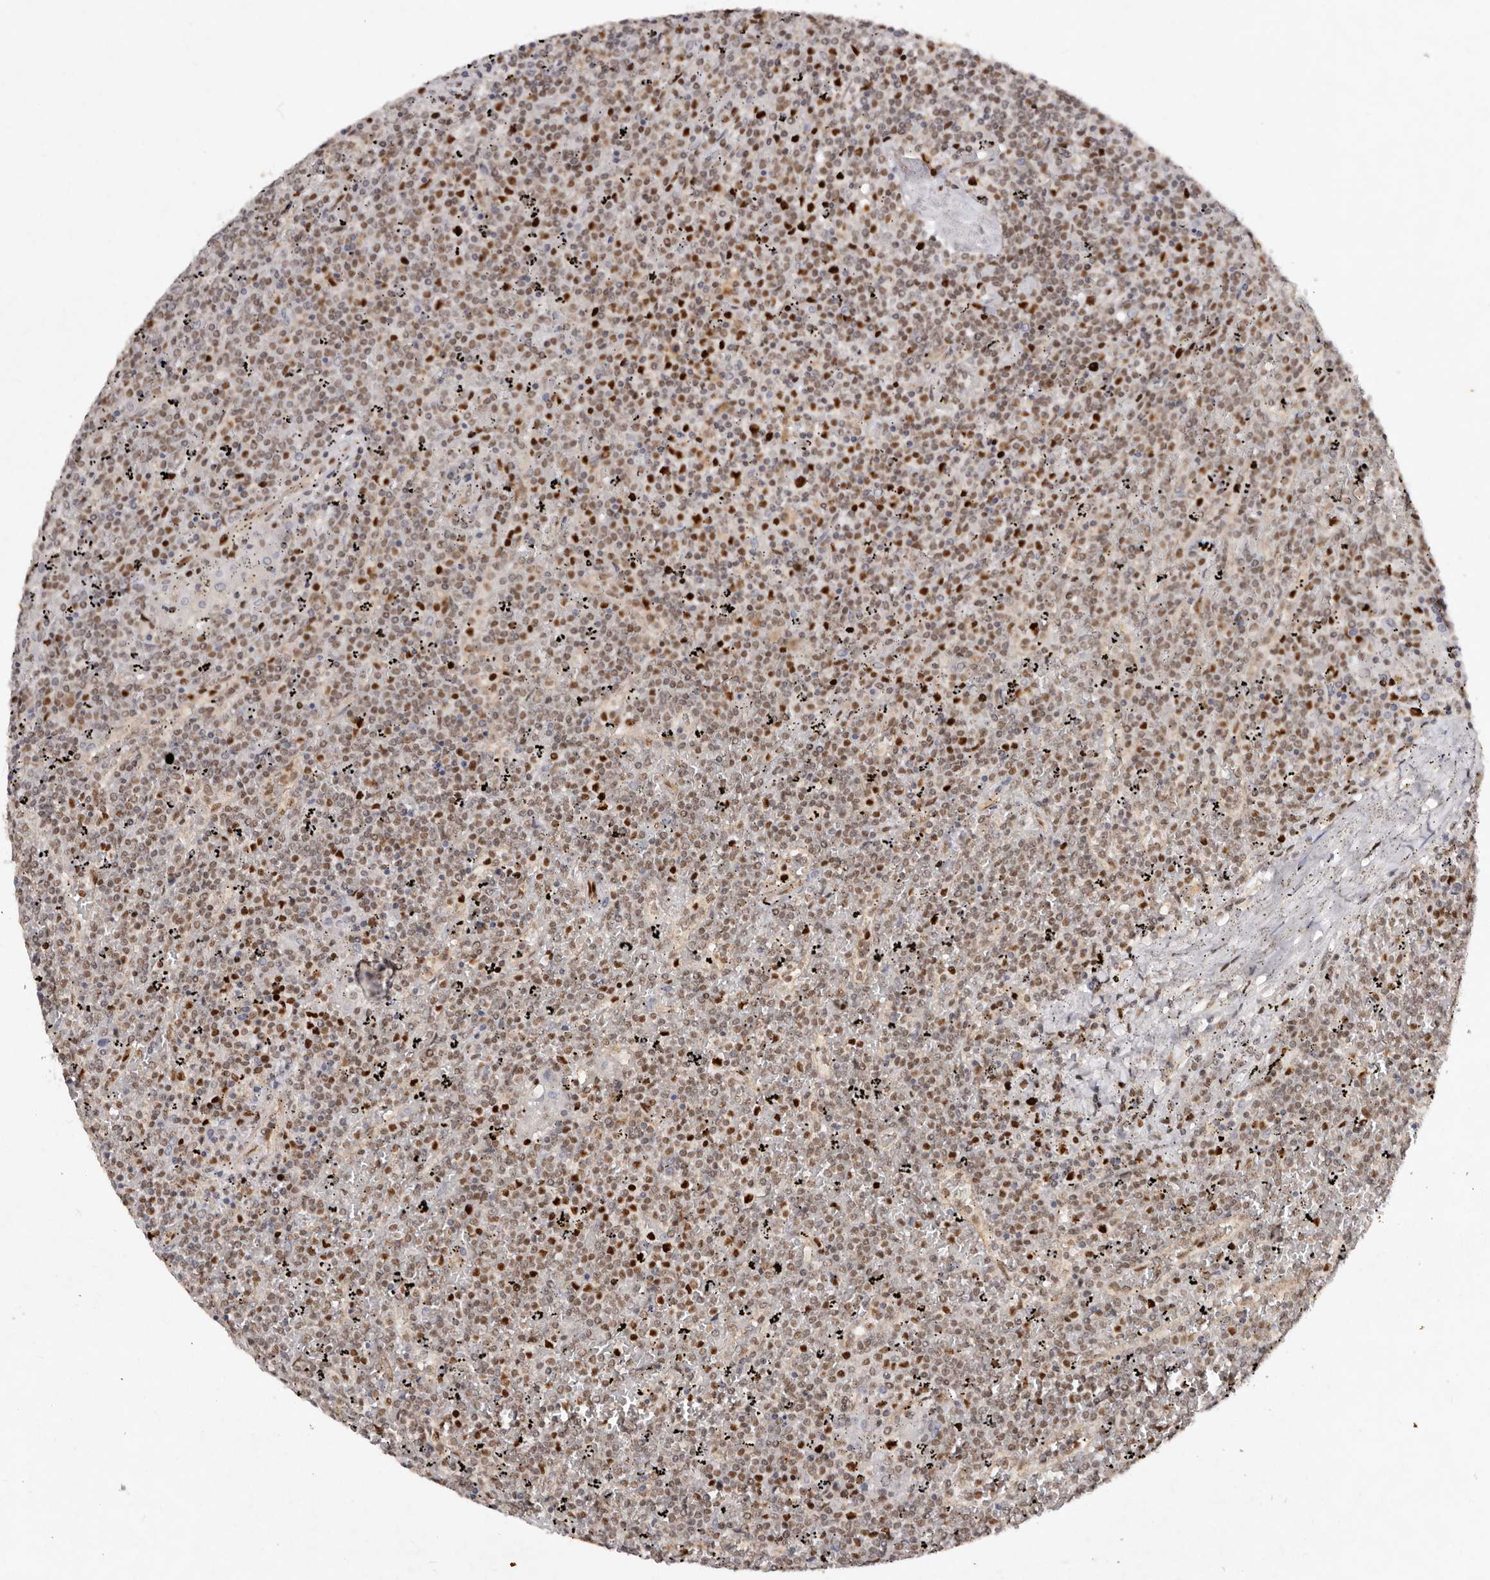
{"staining": {"intensity": "moderate", "quantity": "25%-75%", "location": "nuclear"}, "tissue": "lymphoma", "cell_type": "Tumor cells", "image_type": "cancer", "snomed": [{"axis": "morphology", "description": "Malignant lymphoma, non-Hodgkin's type, Low grade"}, {"axis": "topography", "description": "Spleen"}], "caption": "DAB immunohistochemical staining of lymphoma shows moderate nuclear protein staining in about 25%-75% of tumor cells.", "gene": "KLF7", "patient": {"sex": "female", "age": 19}}